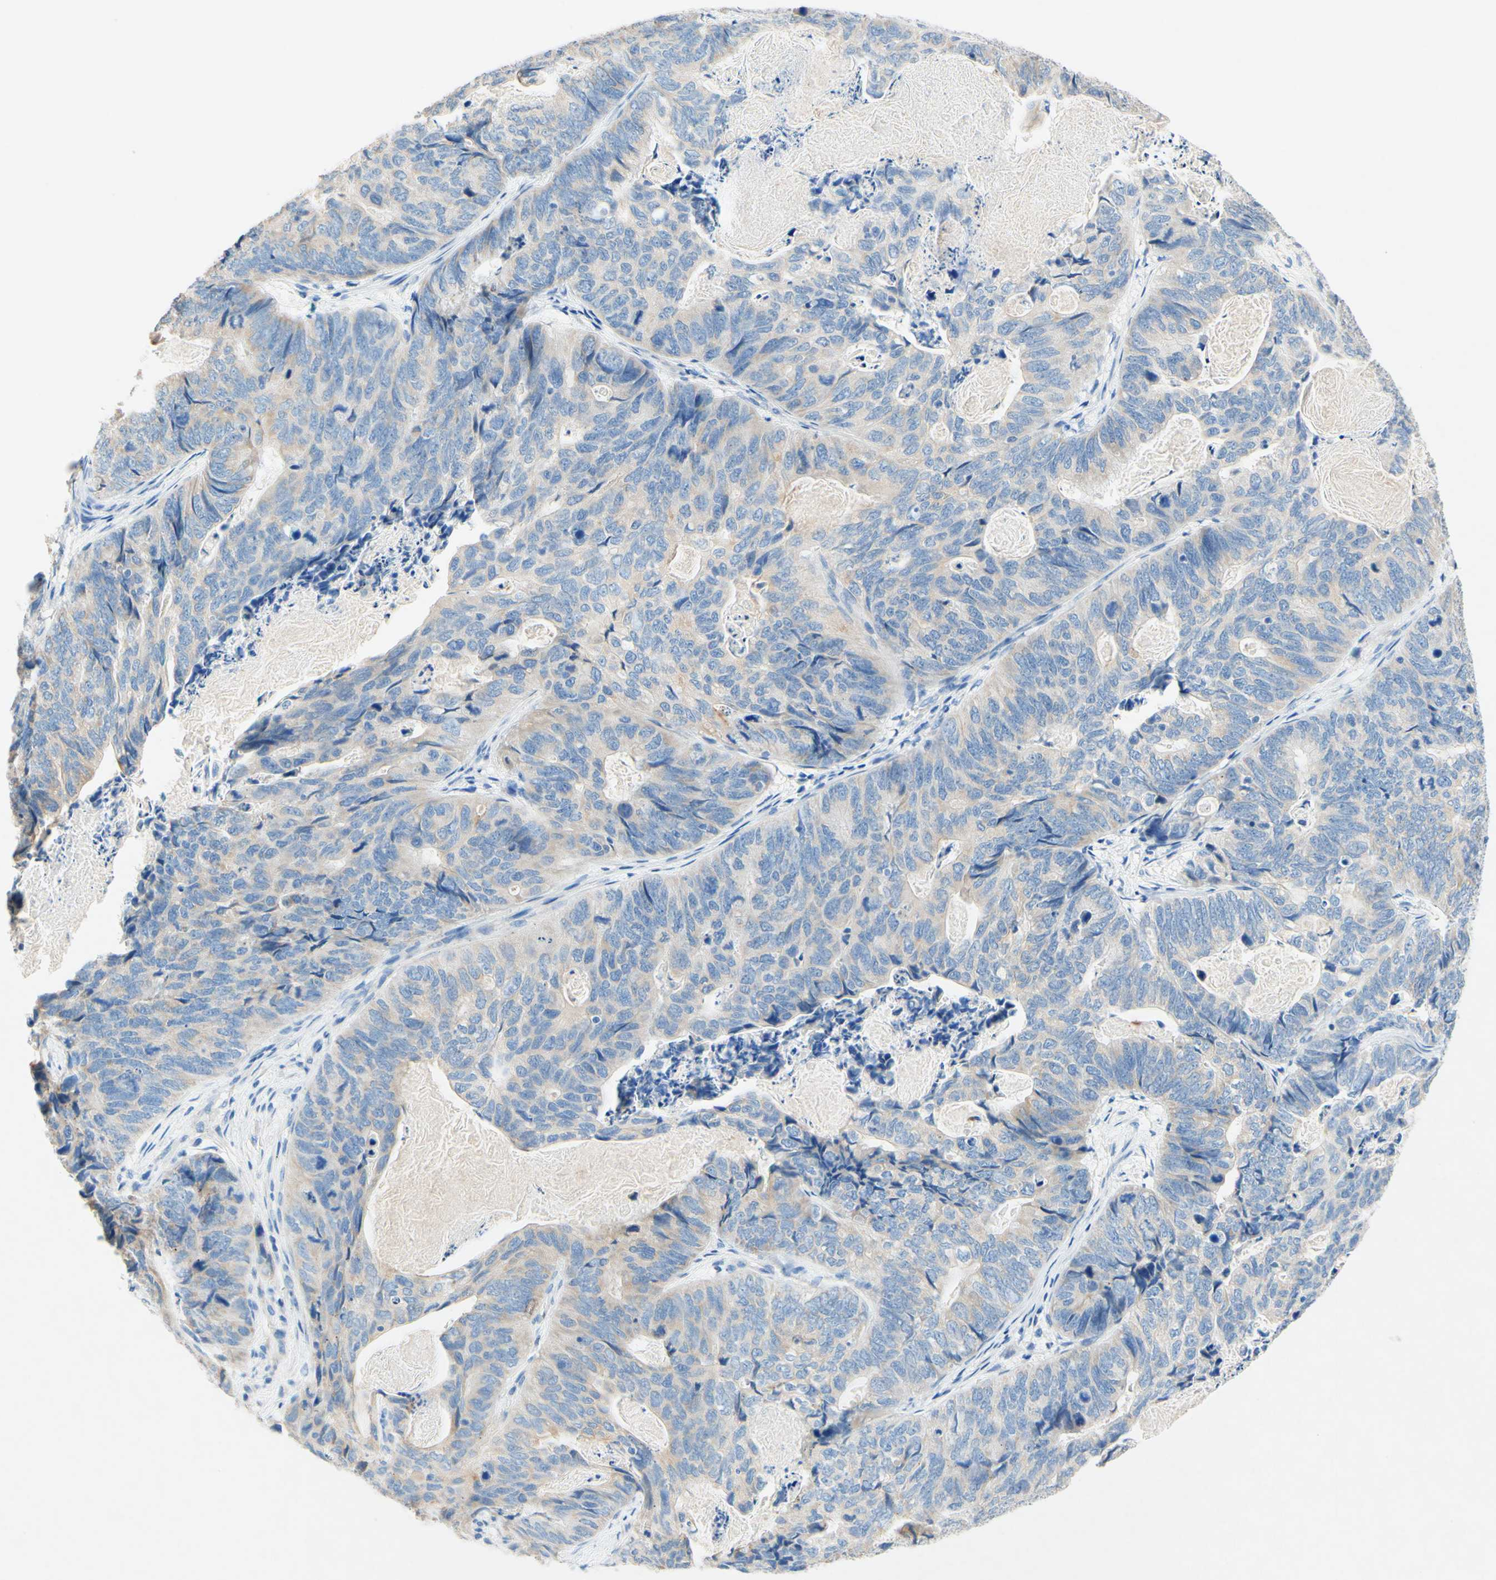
{"staining": {"intensity": "weak", "quantity": "25%-75%", "location": "cytoplasmic/membranous"}, "tissue": "stomach cancer", "cell_type": "Tumor cells", "image_type": "cancer", "snomed": [{"axis": "morphology", "description": "Adenocarcinoma, NOS"}, {"axis": "topography", "description": "Stomach"}], "caption": "The immunohistochemical stain shows weak cytoplasmic/membranous positivity in tumor cells of stomach cancer (adenocarcinoma) tissue.", "gene": "SLC46A1", "patient": {"sex": "female", "age": 89}}